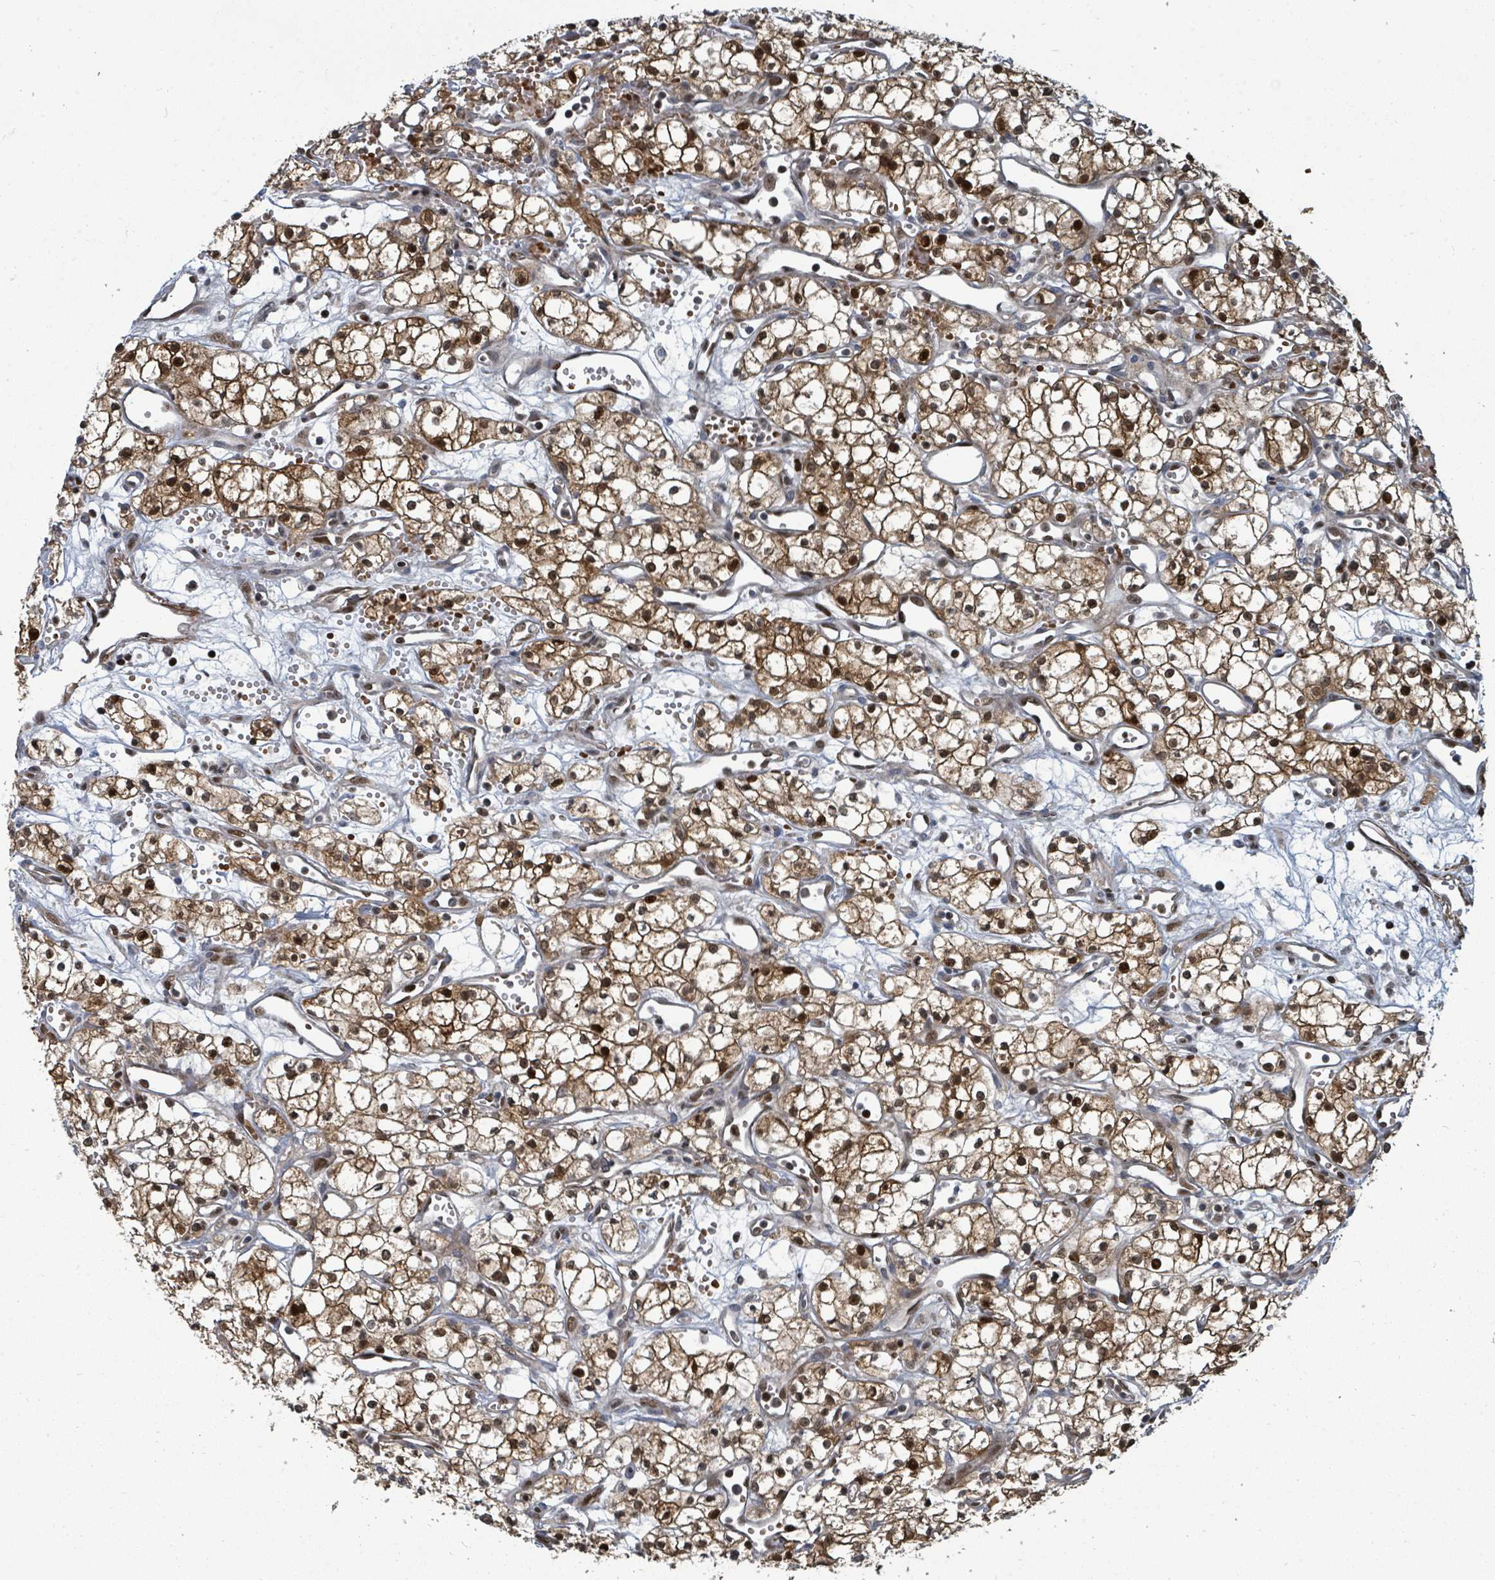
{"staining": {"intensity": "strong", "quantity": ">75%", "location": "cytoplasmic/membranous,nuclear"}, "tissue": "renal cancer", "cell_type": "Tumor cells", "image_type": "cancer", "snomed": [{"axis": "morphology", "description": "Adenocarcinoma, NOS"}, {"axis": "topography", "description": "Kidney"}], "caption": "Adenocarcinoma (renal) stained with a brown dye exhibits strong cytoplasmic/membranous and nuclear positive staining in about >75% of tumor cells.", "gene": "TRDMT1", "patient": {"sex": "male", "age": 59}}